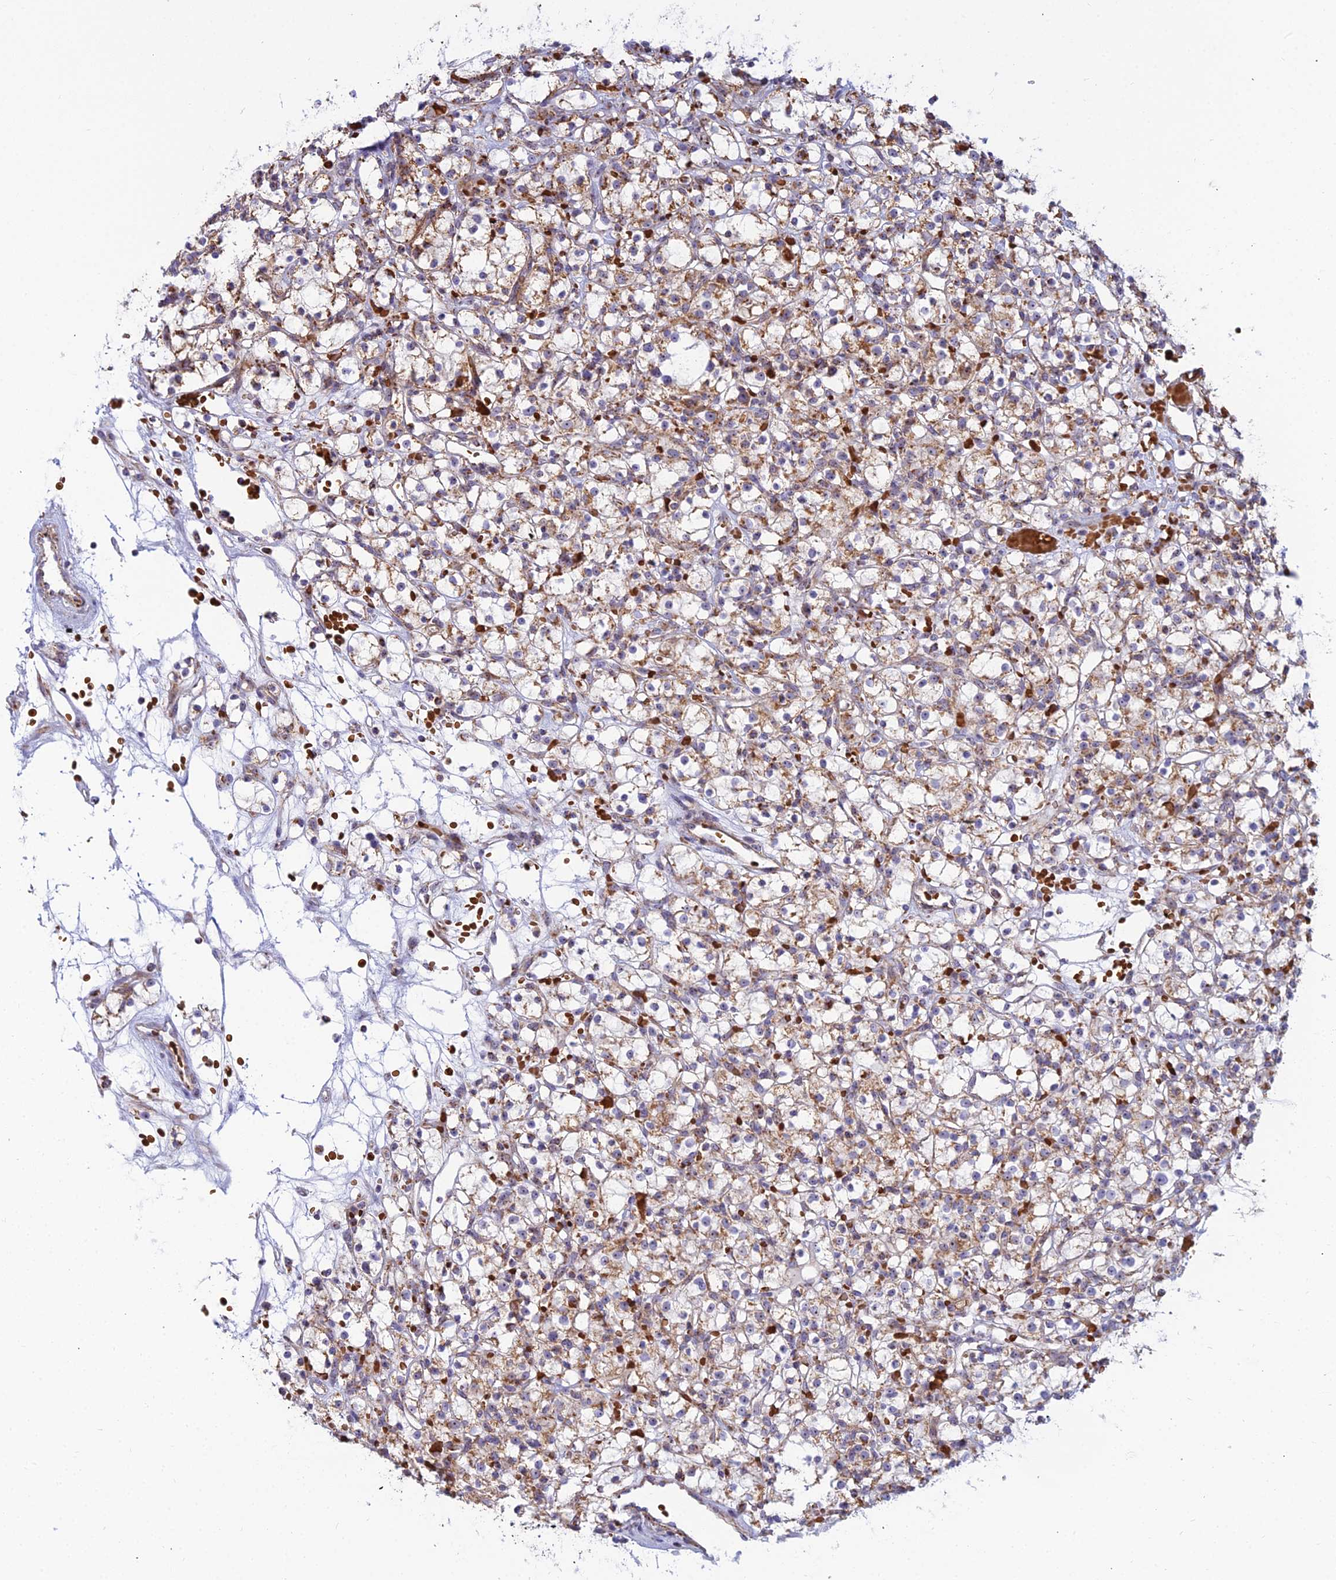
{"staining": {"intensity": "strong", "quantity": "25%-75%", "location": "cytoplasmic/membranous"}, "tissue": "renal cancer", "cell_type": "Tumor cells", "image_type": "cancer", "snomed": [{"axis": "morphology", "description": "Adenocarcinoma, NOS"}, {"axis": "topography", "description": "Kidney"}], "caption": "Renal cancer stained with DAB immunohistochemistry demonstrates high levels of strong cytoplasmic/membranous staining in approximately 25%-75% of tumor cells. (Stains: DAB (3,3'-diaminobenzidine) in brown, nuclei in blue, Microscopy: brightfield microscopy at high magnification).", "gene": "SLC35F4", "patient": {"sex": "female", "age": 59}}